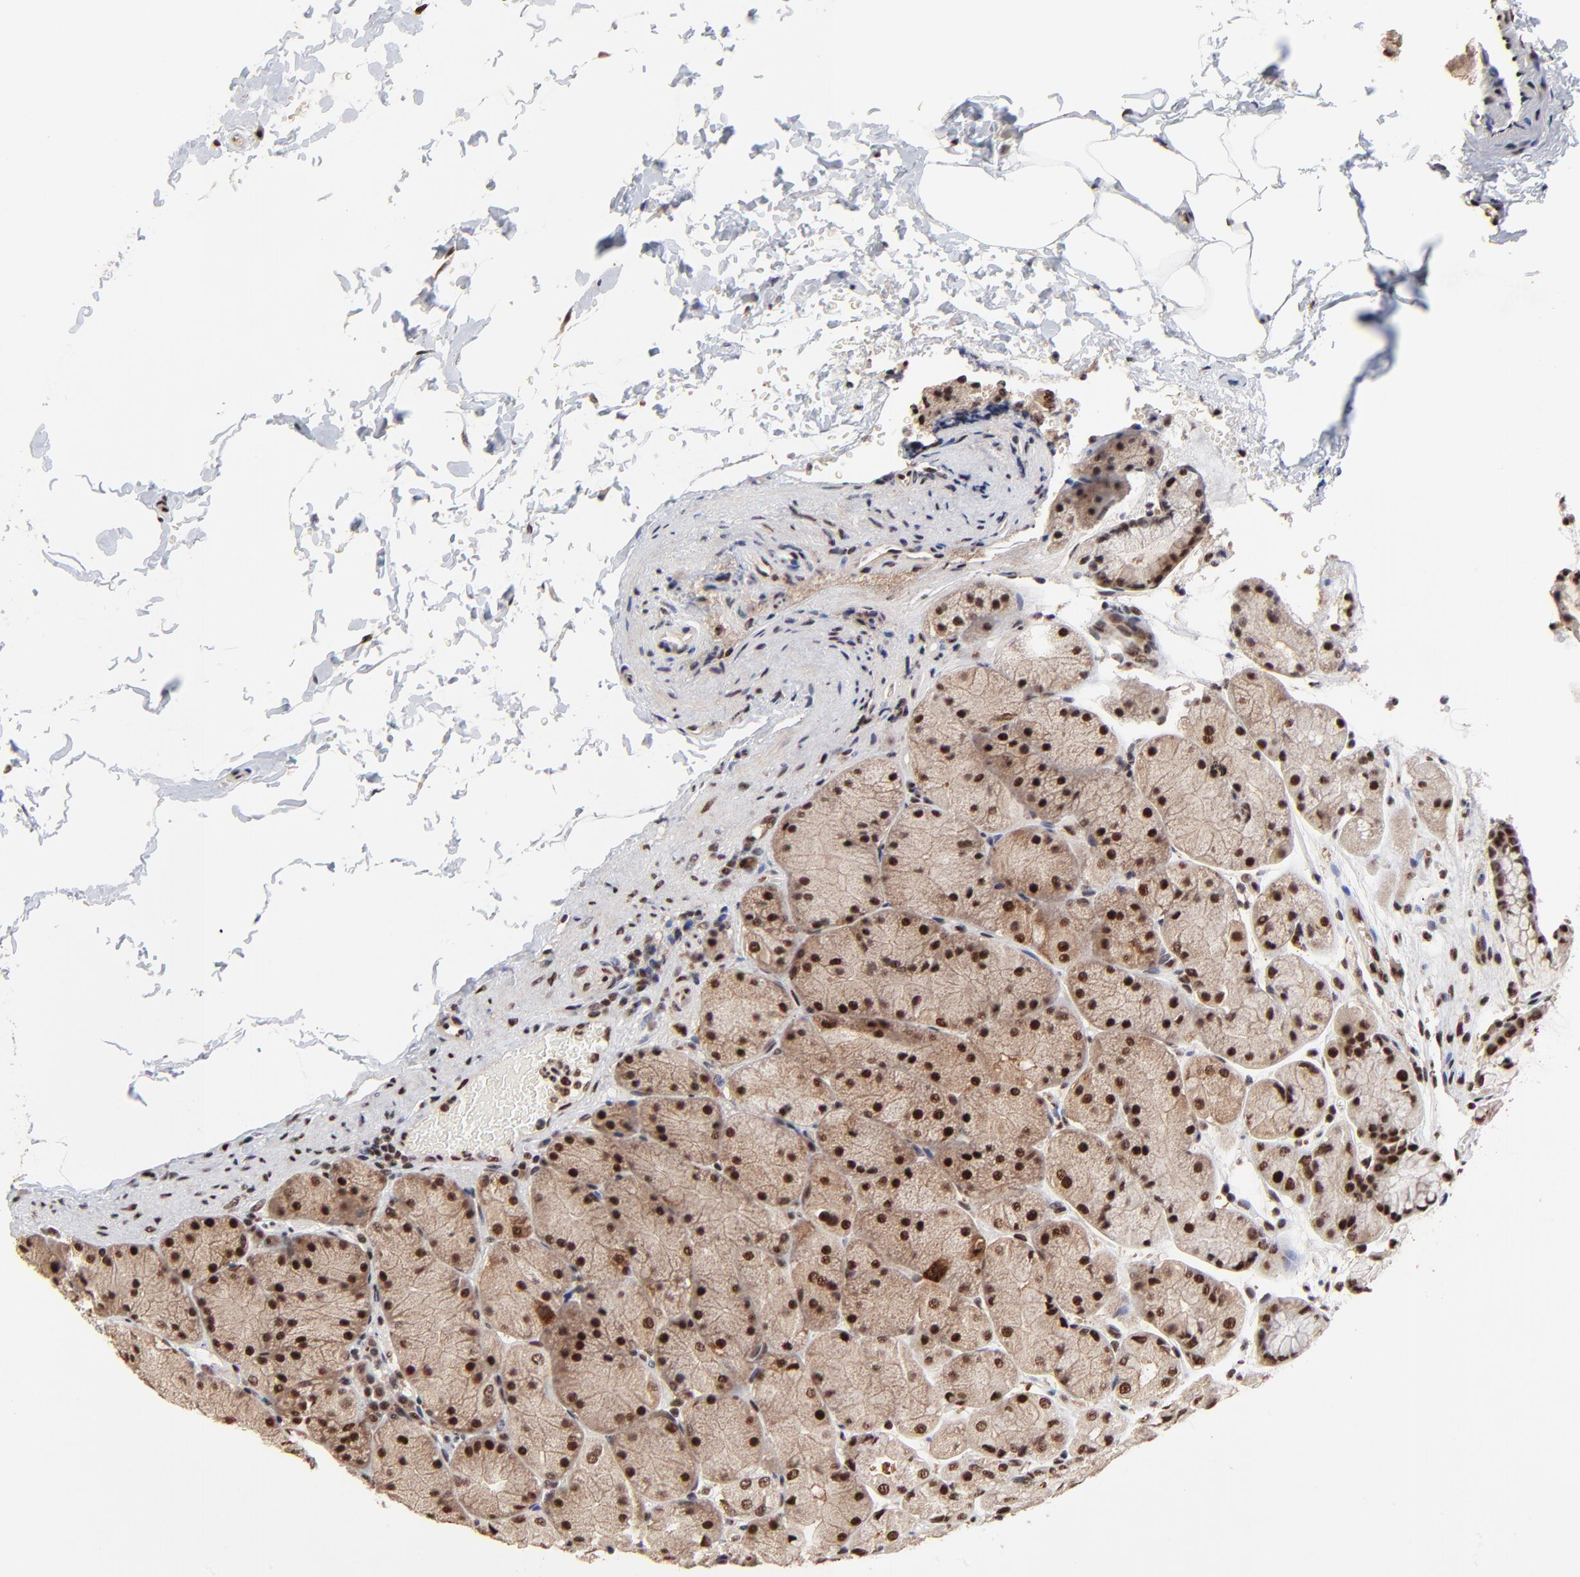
{"staining": {"intensity": "strong", "quantity": ">75%", "location": "cytoplasmic/membranous,nuclear"}, "tissue": "stomach", "cell_type": "Glandular cells", "image_type": "normal", "snomed": [{"axis": "morphology", "description": "Normal tissue, NOS"}, {"axis": "topography", "description": "Stomach, upper"}], "caption": "Stomach stained with a brown dye demonstrates strong cytoplasmic/membranous,nuclear positive staining in approximately >75% of glandular cells.", "gene": "RBM22", "patient": {"sex": "female", "age": 56}}